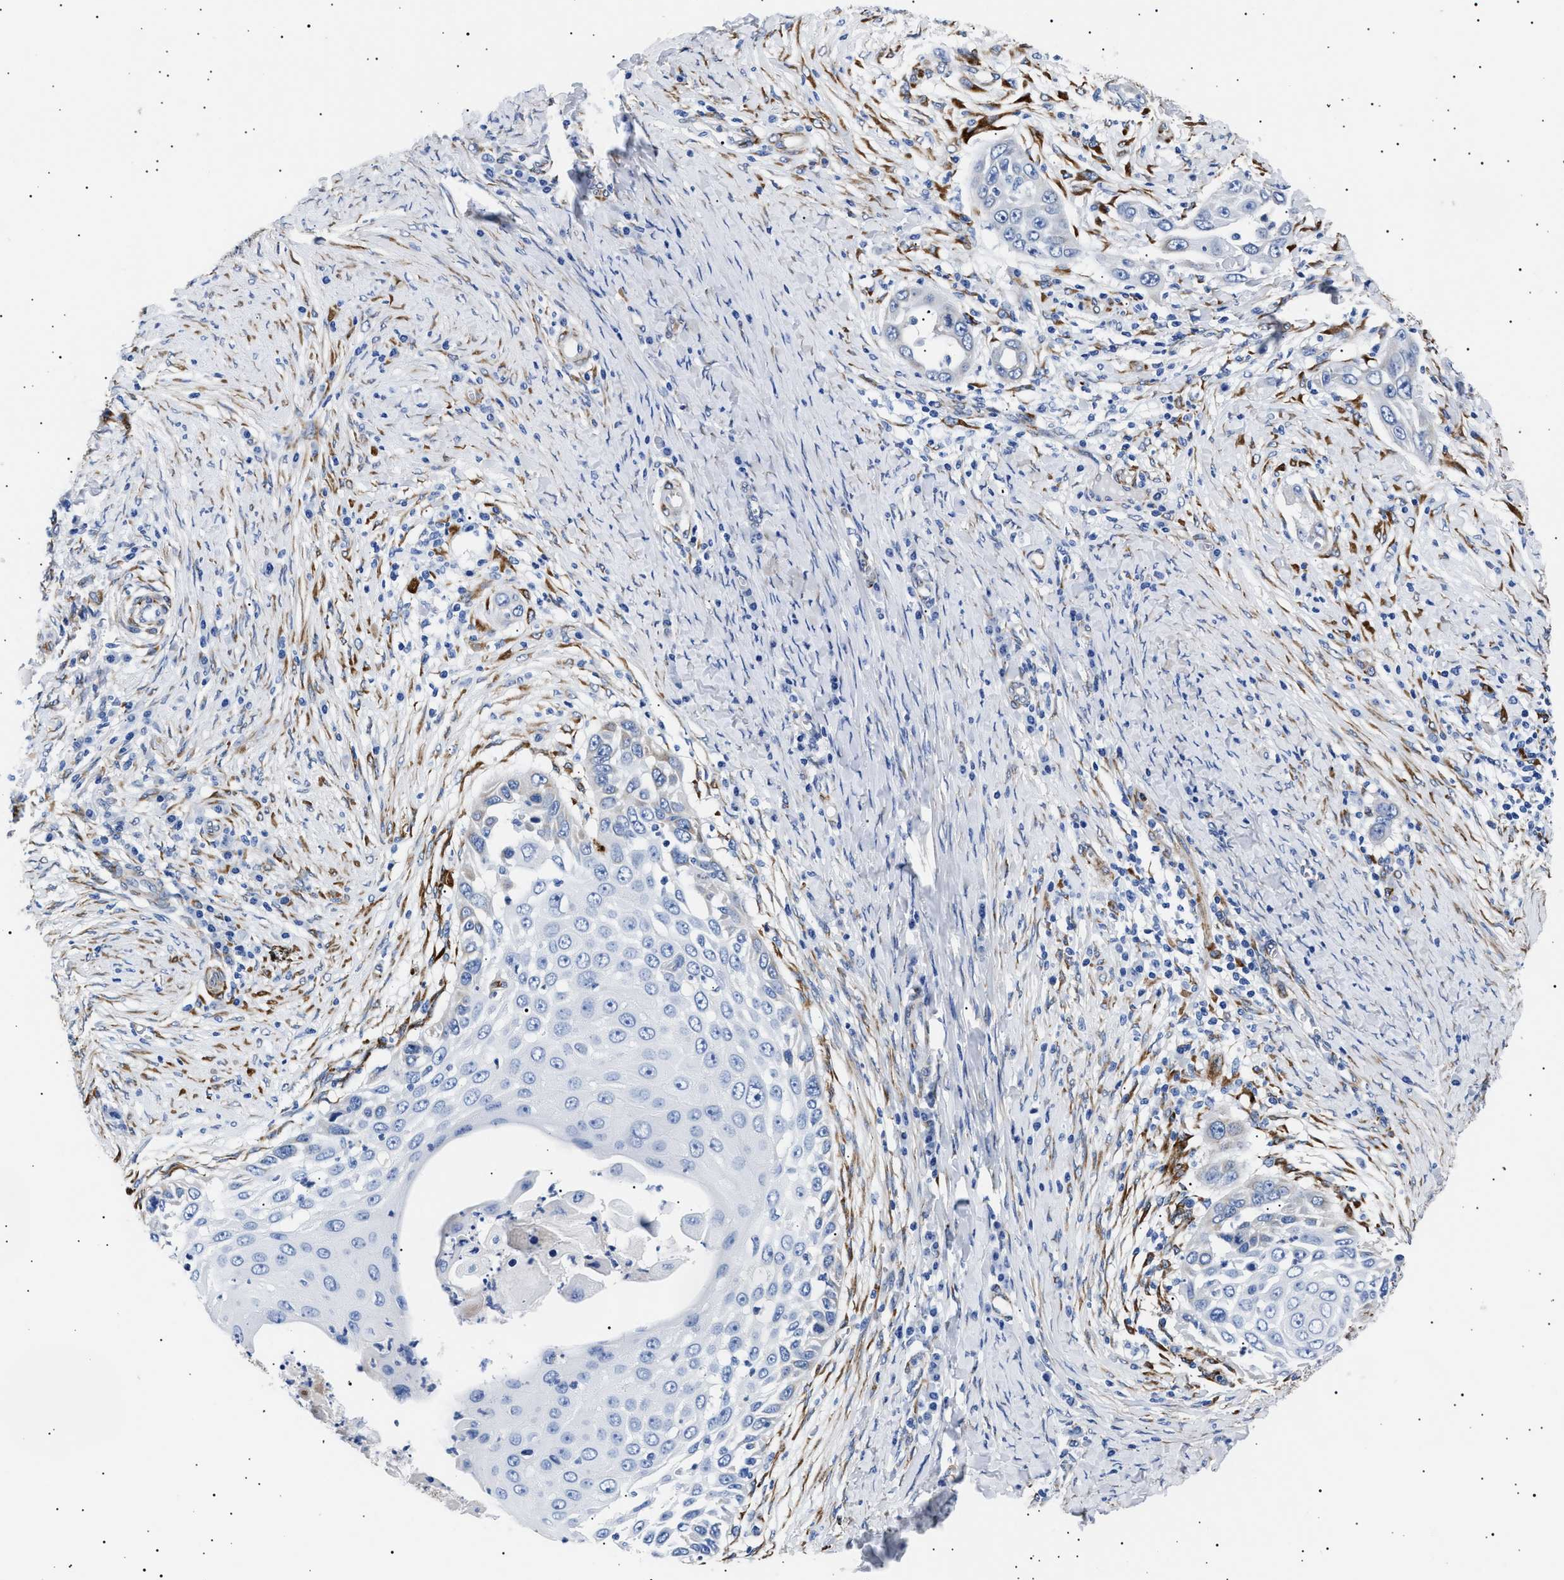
{"staining": {"intensity": "negative", "quantity": "none", "location": "none"}, "tissue": "skin cancer", "cell_type": "Tumor cells", "image_type": "cancer", "snomed": [{"axis": "morphology", "description": "Squamous cell carcinoma, NOS"}, {"axis": "topography", "description": "Skin"}], "caption": "This is an immunohistochemistry (IHC) histopathology image of skin squamous cell carcinoma. There is no staining in tumor cells.", "gene": "HEMGN", "patient": {"sex": "female", "age": 44}}